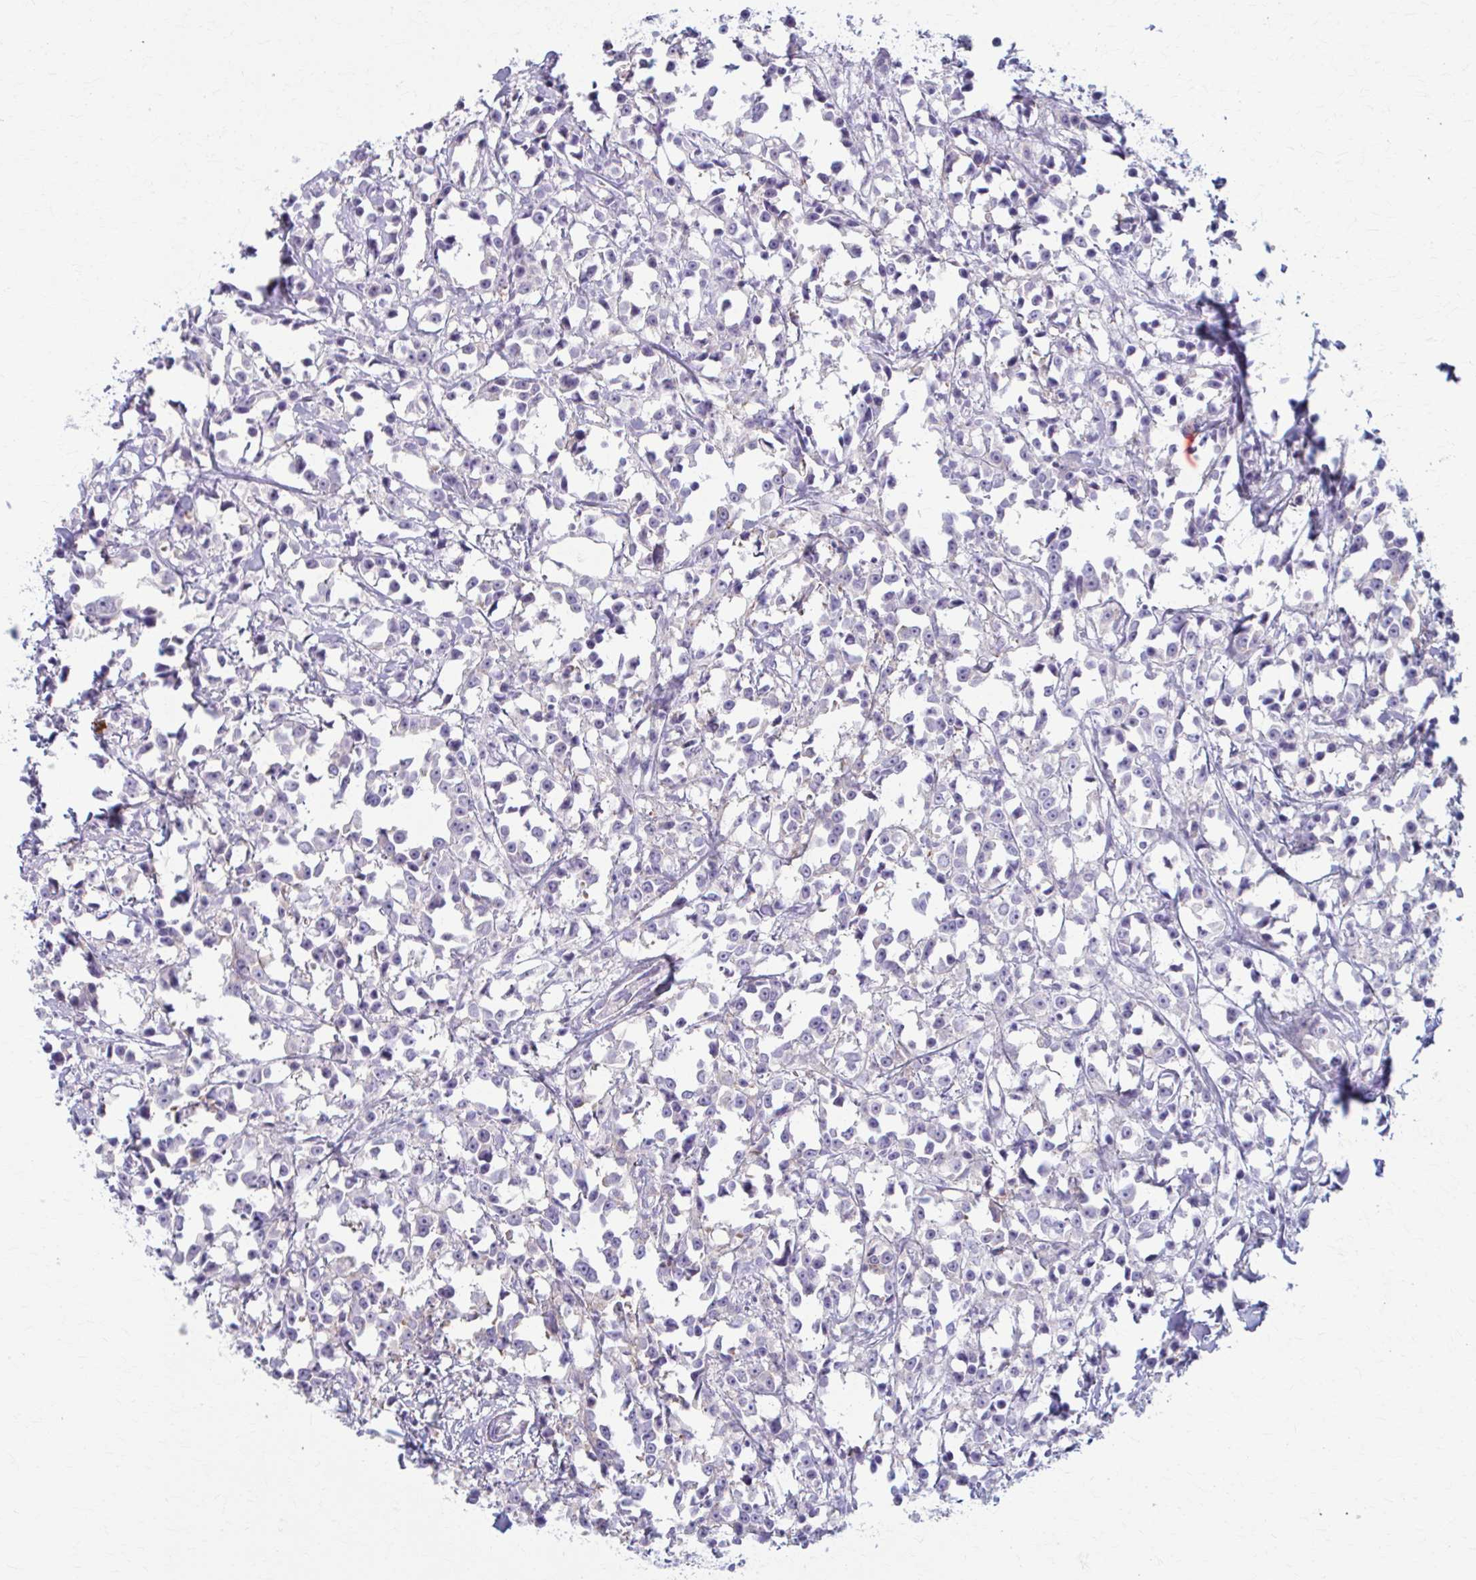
{"staining": {"intensity": "weak", "quantity": "<25%", "location": "cytoplasmic/membranous"}, "tissue": "breast cancer", "cell_type": "Tumor cells", "image_type": "cancer", "snomed": [{"axis": "morphology", "description": "Duct carcinoma"}, {"axis": "topography", "description": "Breast"}], "caption": "High magnification brightfield microscopy of breast infiltrating ductal carcinoma stained with DAB (brown) and counterstained with hematoxylin (blue): tumor cells show no significant staining.", "gene": "PRKRA", "patient": {"sex": "female", "age": 80}}